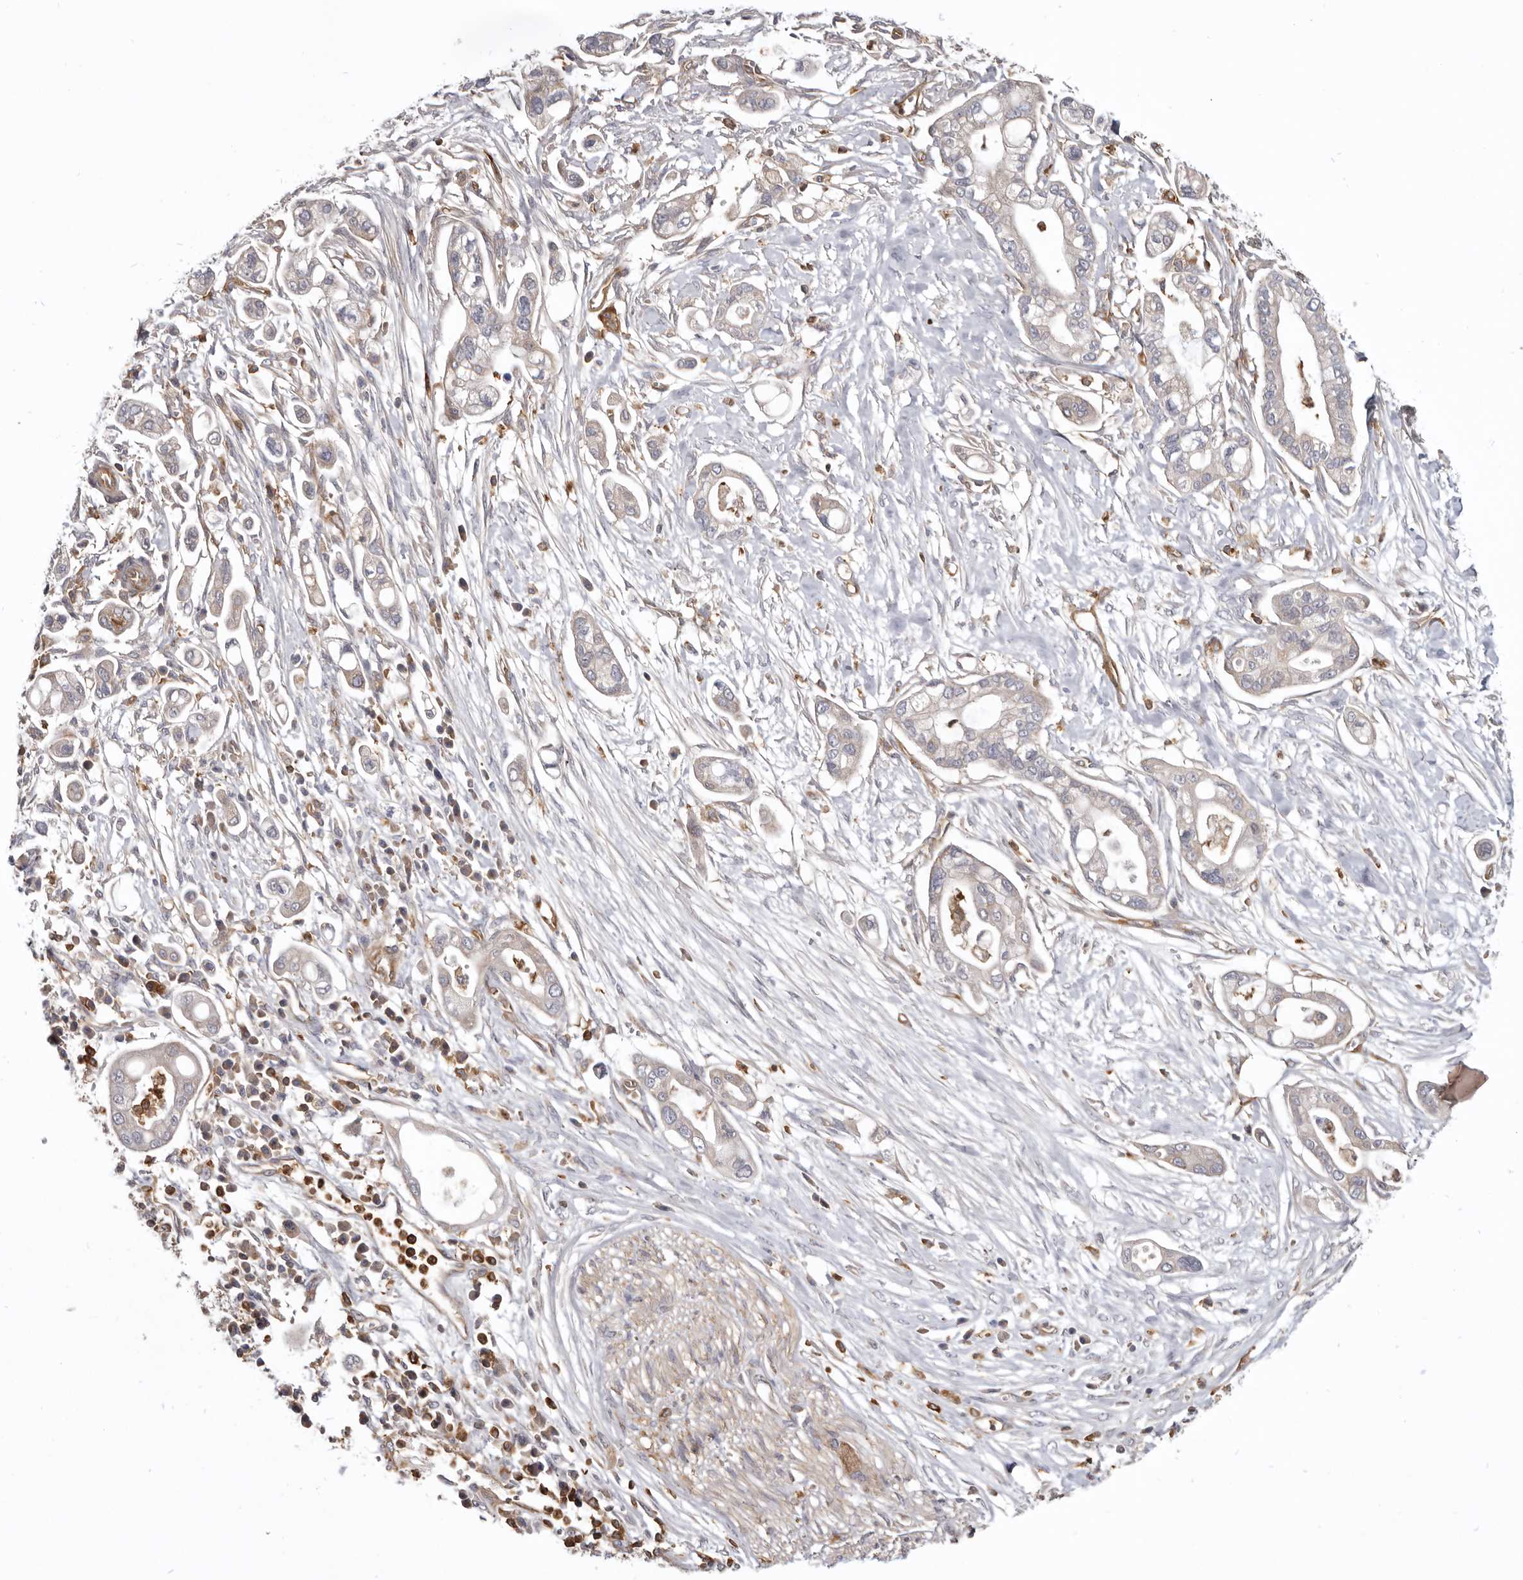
{"staining": {"intensity": "weak", "quantity": "25%-75%", "location": "cytoplasmic/membranous"}, "tissue": "pancreatic cancer", "cell_type": "Tumor cells", "image_type": "cancer", "snomed": [{"axis": "morphology", "description": "Adenocarcinoma, NOS"}, {"axis": "topography", "description": "Pancreas"}], "caption": "Immunohistochemical staining of human pancreatic cancer shows low levels of weak cytoplasmic/membranous positivity in approximately 25%-75% of tumor cells. The protein is stained brown, and the nuclei are stained in blue (DAB (3,3'-diaminobenzidine) IHC with brightfield microscopy, high magnification).", "gene": "CBL", "patient": {"sex": "male", "age": 68}}